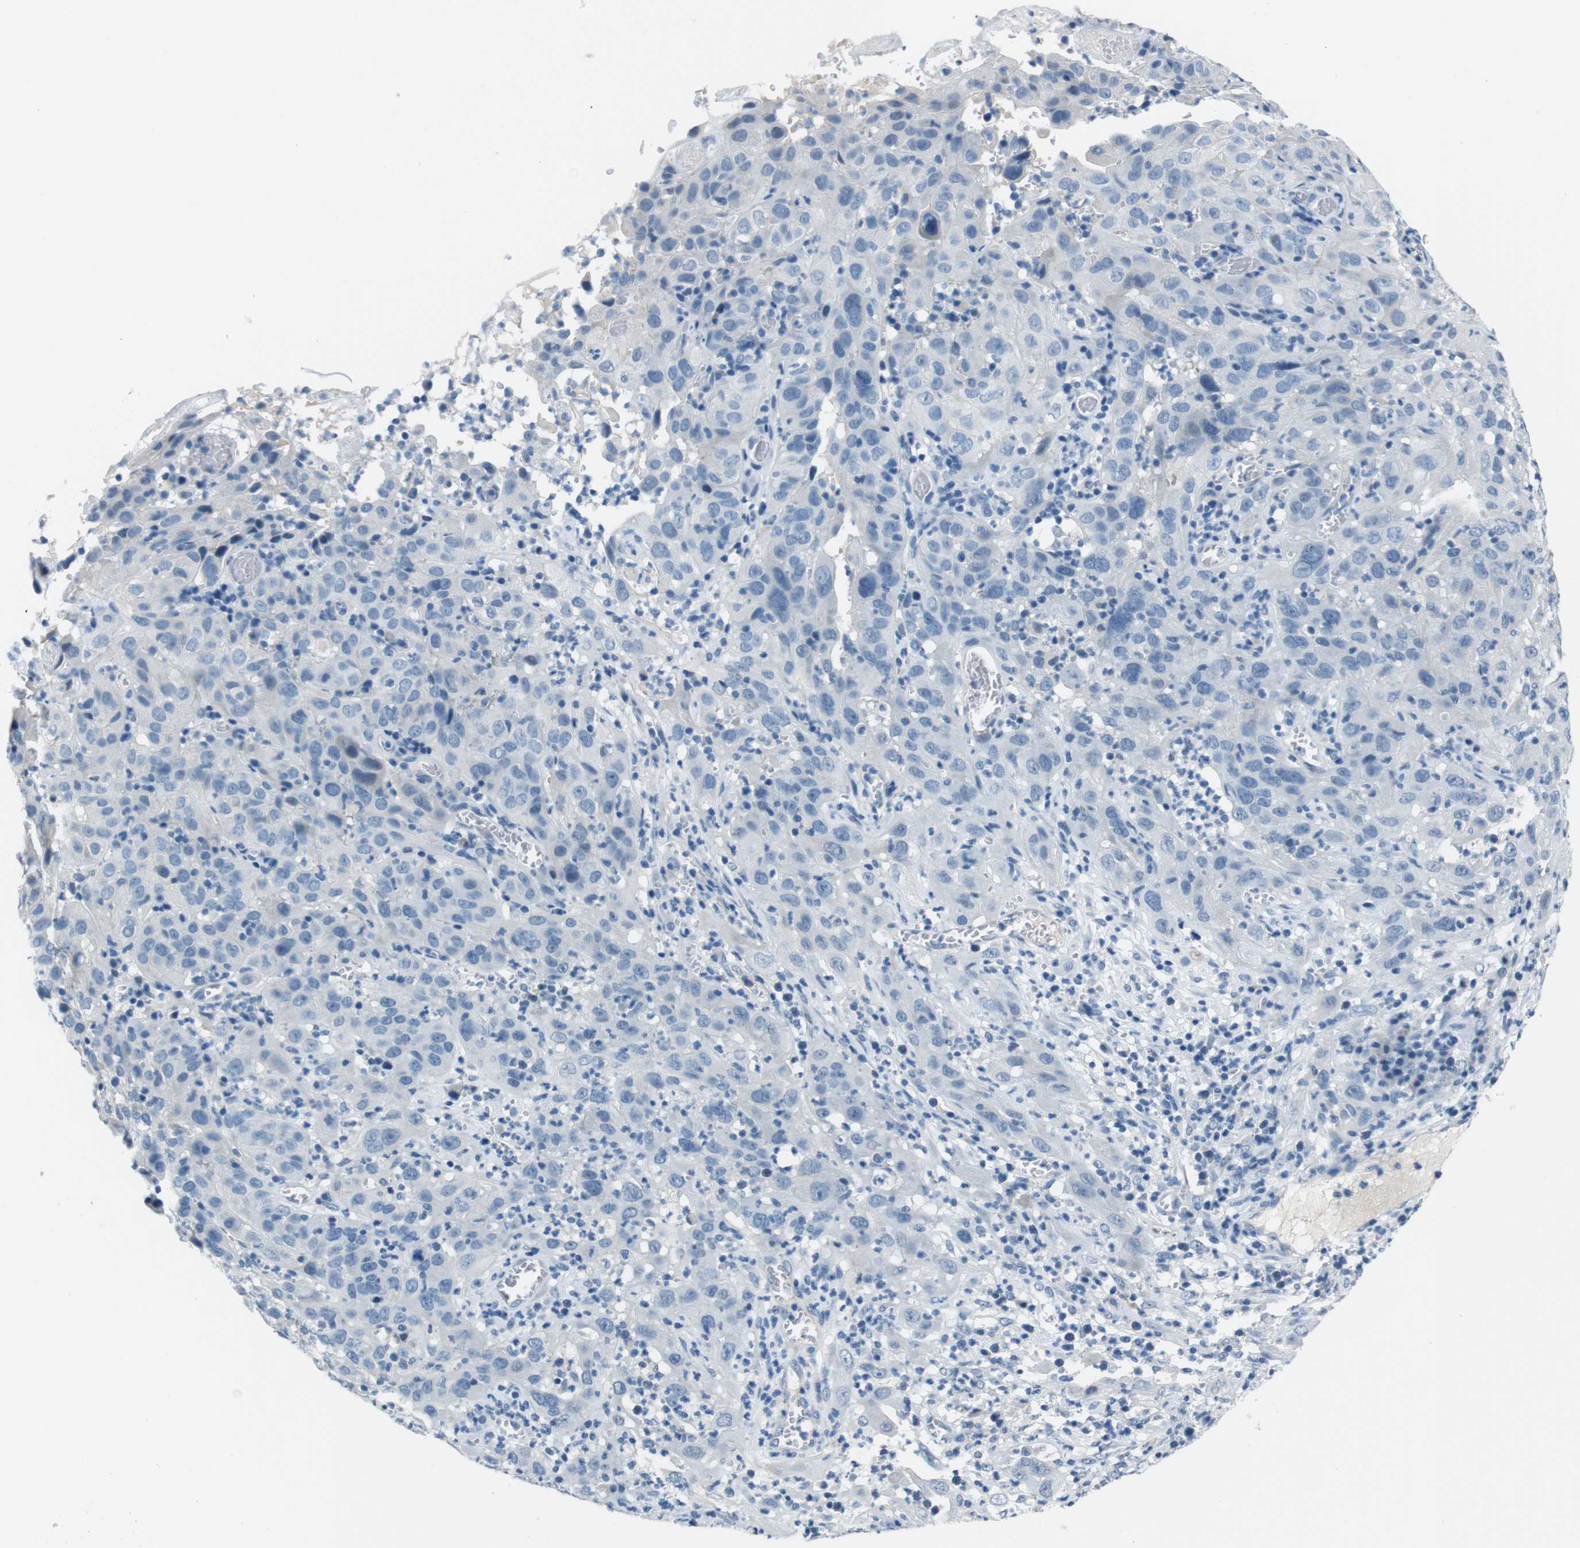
{"staining": {"intensity": "negative", "quantity": "none", "location": "none"}, "tissue": "cervical cancer", "cell_type": "Tumor cells", "image_type": "cancer", "snomed": [{"axis": "morphology", "description": "Squamous cell carcinoma, NOS"}, {"axis": "topography", "description": "Cervix"}], "caption": "The immunohistochemistry (IHC) photomicrograph has no significant expression in tumor cells of cervical cancer tissue.", "gene": "HRH2", "patient": {"sex": "female", "age": 32}}